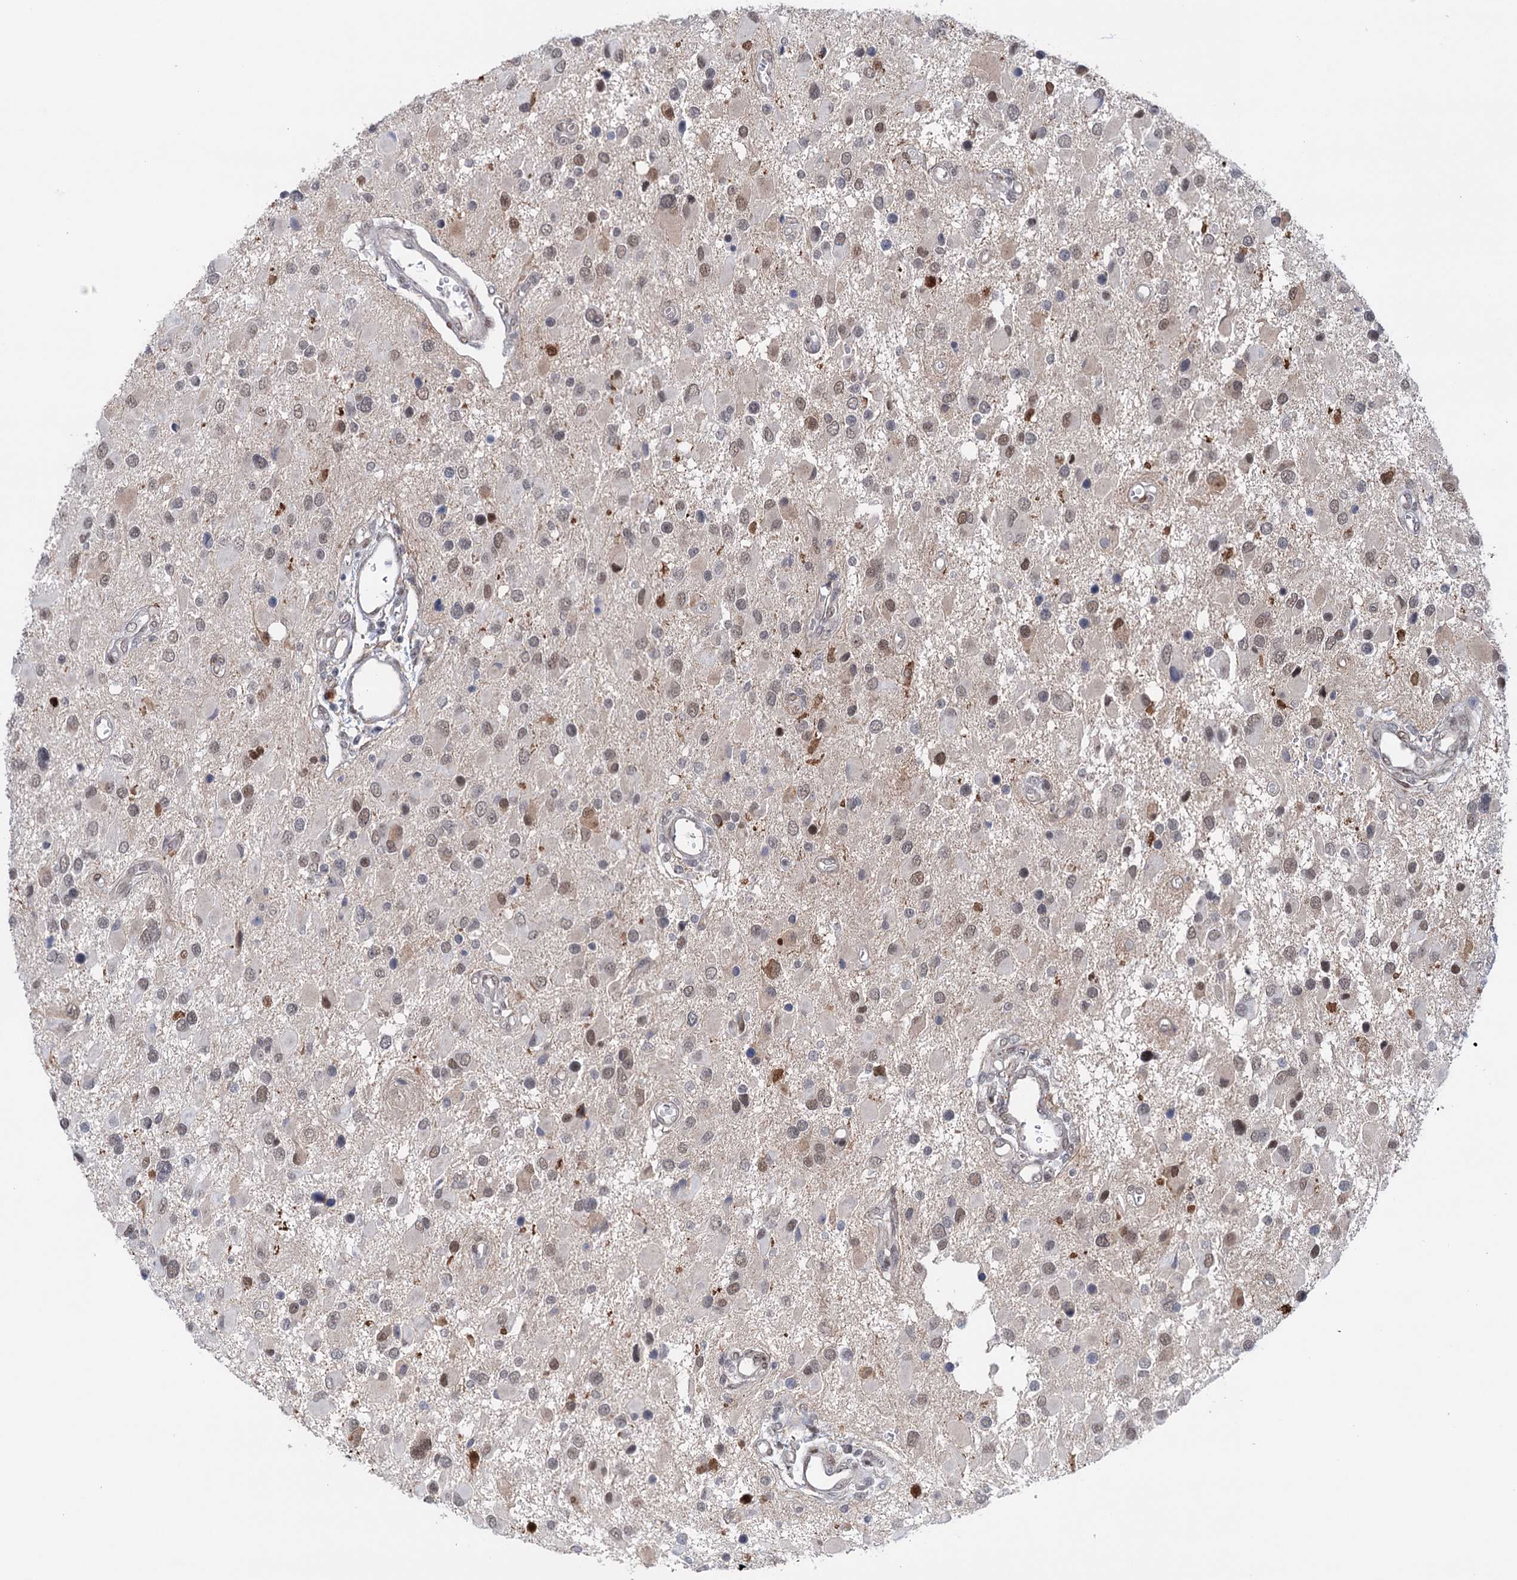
{"staining": {"intensity": "weak", "quantity": "25%-75%", "location": "nuclear"}, "tissue": "glioma", "cell_type": "Tumor cells", "image_type": "cancer", "snomed": [{"axis": "morphology", "description": "Glioma, malignant, High grade"}, {"axis": "topography", "description": "Brain"}], "caption": "High-magnification brightfield microscopy of glioma stained with DAB (brown) and counterstained with hematoxylin (blue). tumor cells exhibit weak nuclear expression is identified in about25%-75% of cells.", "gene": "FAM53A", "patient": {"sex": "male", "age": 53}}